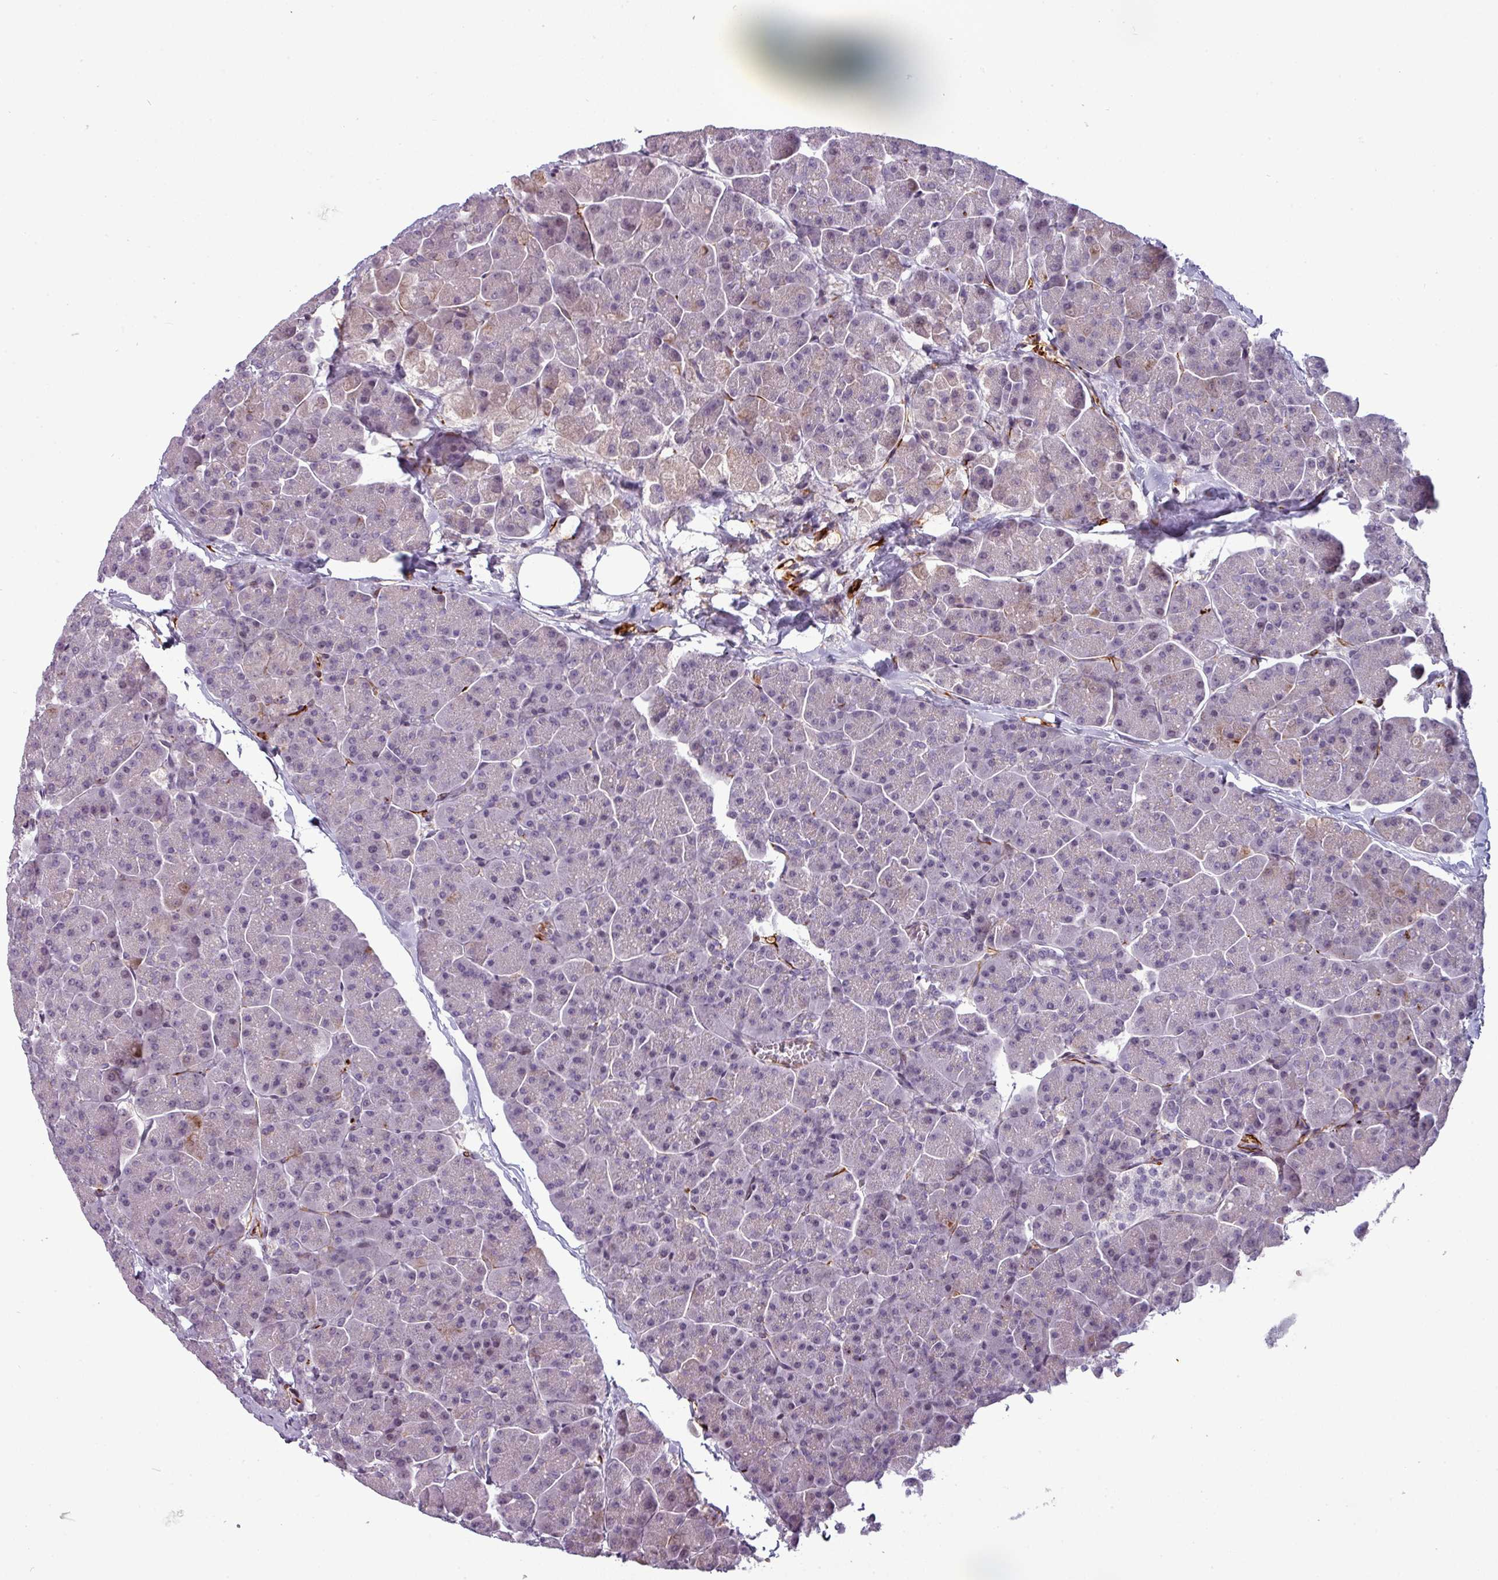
{"staining": {"intensity": "negative", "quantity": "none", "location": "none"}, "tissue": "pancreas", "cell_type": "Exocrine glandular cells", "image_type": "normal", "snomed": [{"axis": "morphology", "description": "Normal tissue, NOS"}, {"axis": "topography", "description": "Pancreas"}, {"axis": "topography", "description": "Peripheral nerve tissue"}], "caption": "High power microscopy photomicrograph of an IHC micrograph of normal pancreas, revealing no significant expression in exocrine glandular cells. (DAB (3,3'-diaminobenzidine) IHC visualized using brightfield microscopy, high magnification).", "gene": "TMEFF1", "patient": {"sex": "male", "age": 54}}